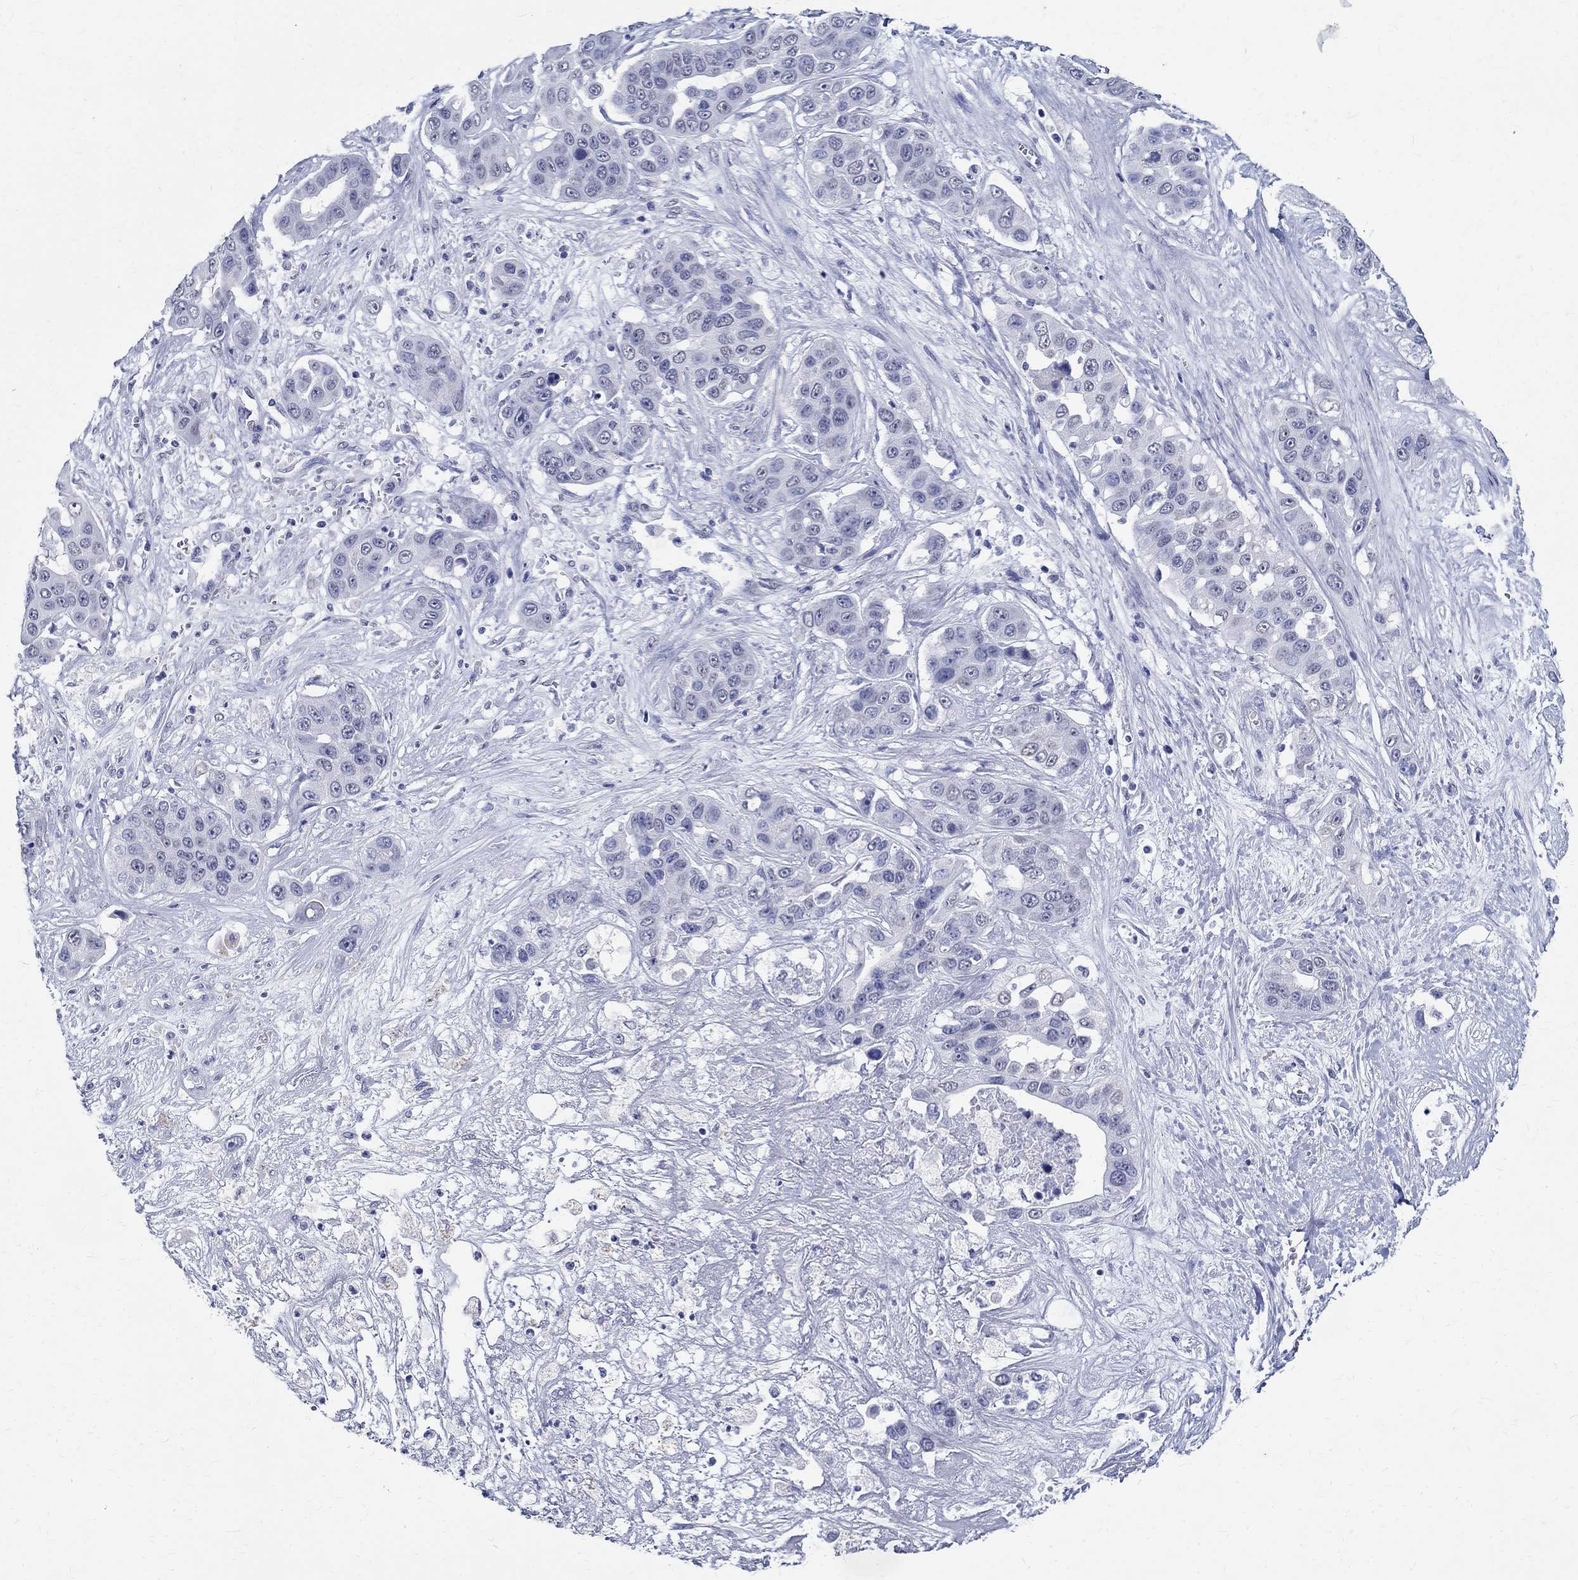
{"staining": {"intensity": "negative", "quantity": "none", "location": "none"}, "tissue": "liver cancer", "cell_type": "Tumor cells", "image_type": "cancer", "snomed": [{"axis": "morphology", "description": "Cholangiocarcinoma"}, {"axis": "topography", "description": "Liver"}], "caption": "DAB (3,3'-diaminobenzidine) immunohistochemical staining of human liver cholangiocarcinoma demonstrates no significant positivity in tumor cells.", "gene": "TSPAN16", "patient": {"sex": "female", "age": 52}}